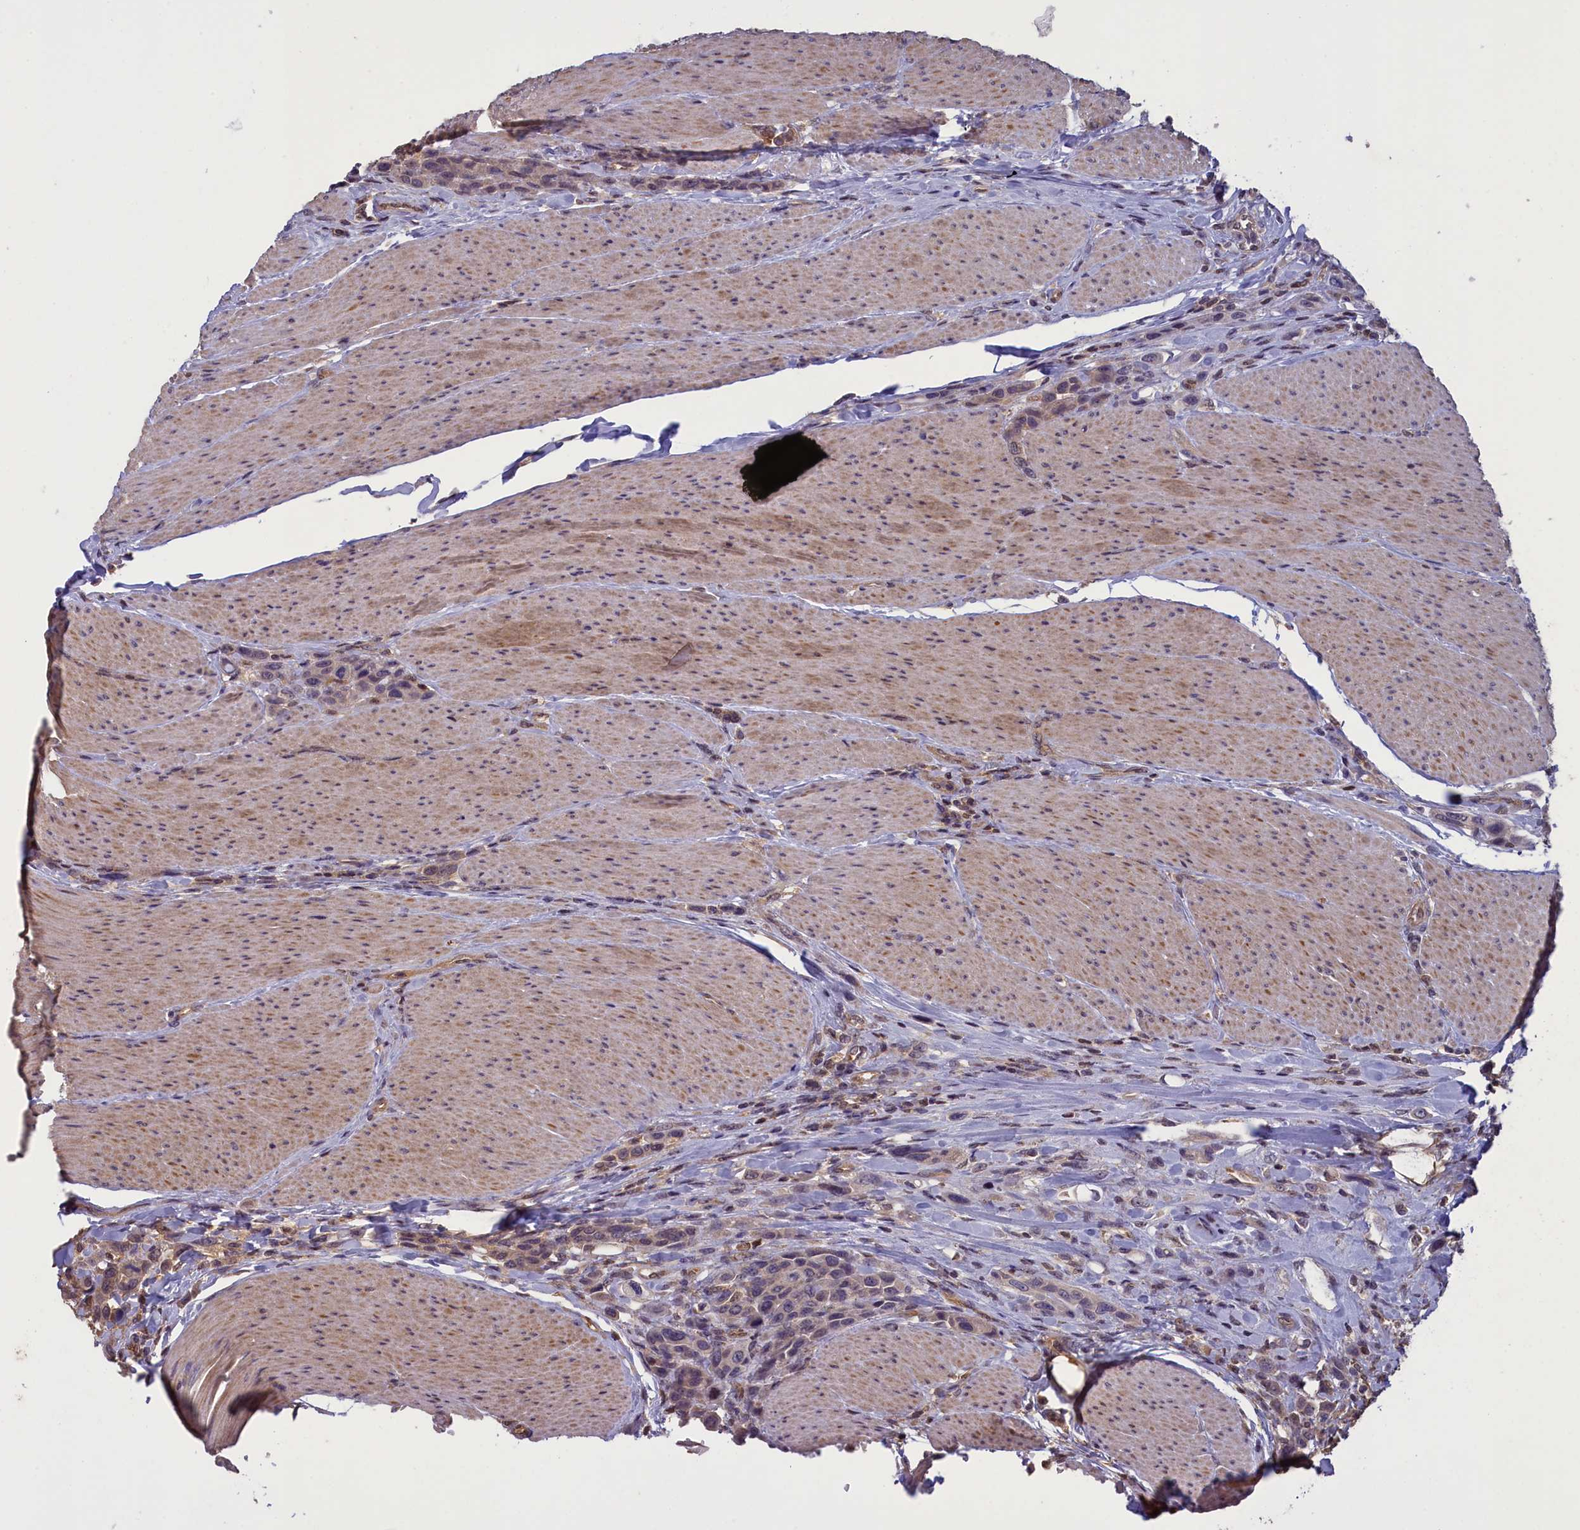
{"staining": {"intensity": "weak", "quantity": "<25%", "location": "cytoplasmic/membranous,nuclear"}, "tissue": "urothelial cancer", "cell_type": "Tumor cells", "image_type": "cancer", "snomed": [{"axis": "morphology", "description": "Urothelial carcinoma, High grade"}, {"axis": "topography", "description": "Urinary bladder"}], "caption": "Tumor cells are negative for brown protein staining in urothelial carcinoma (high-grade).", "gene": "NUBP1", "patient": {"sex": "male", "age": 50}}